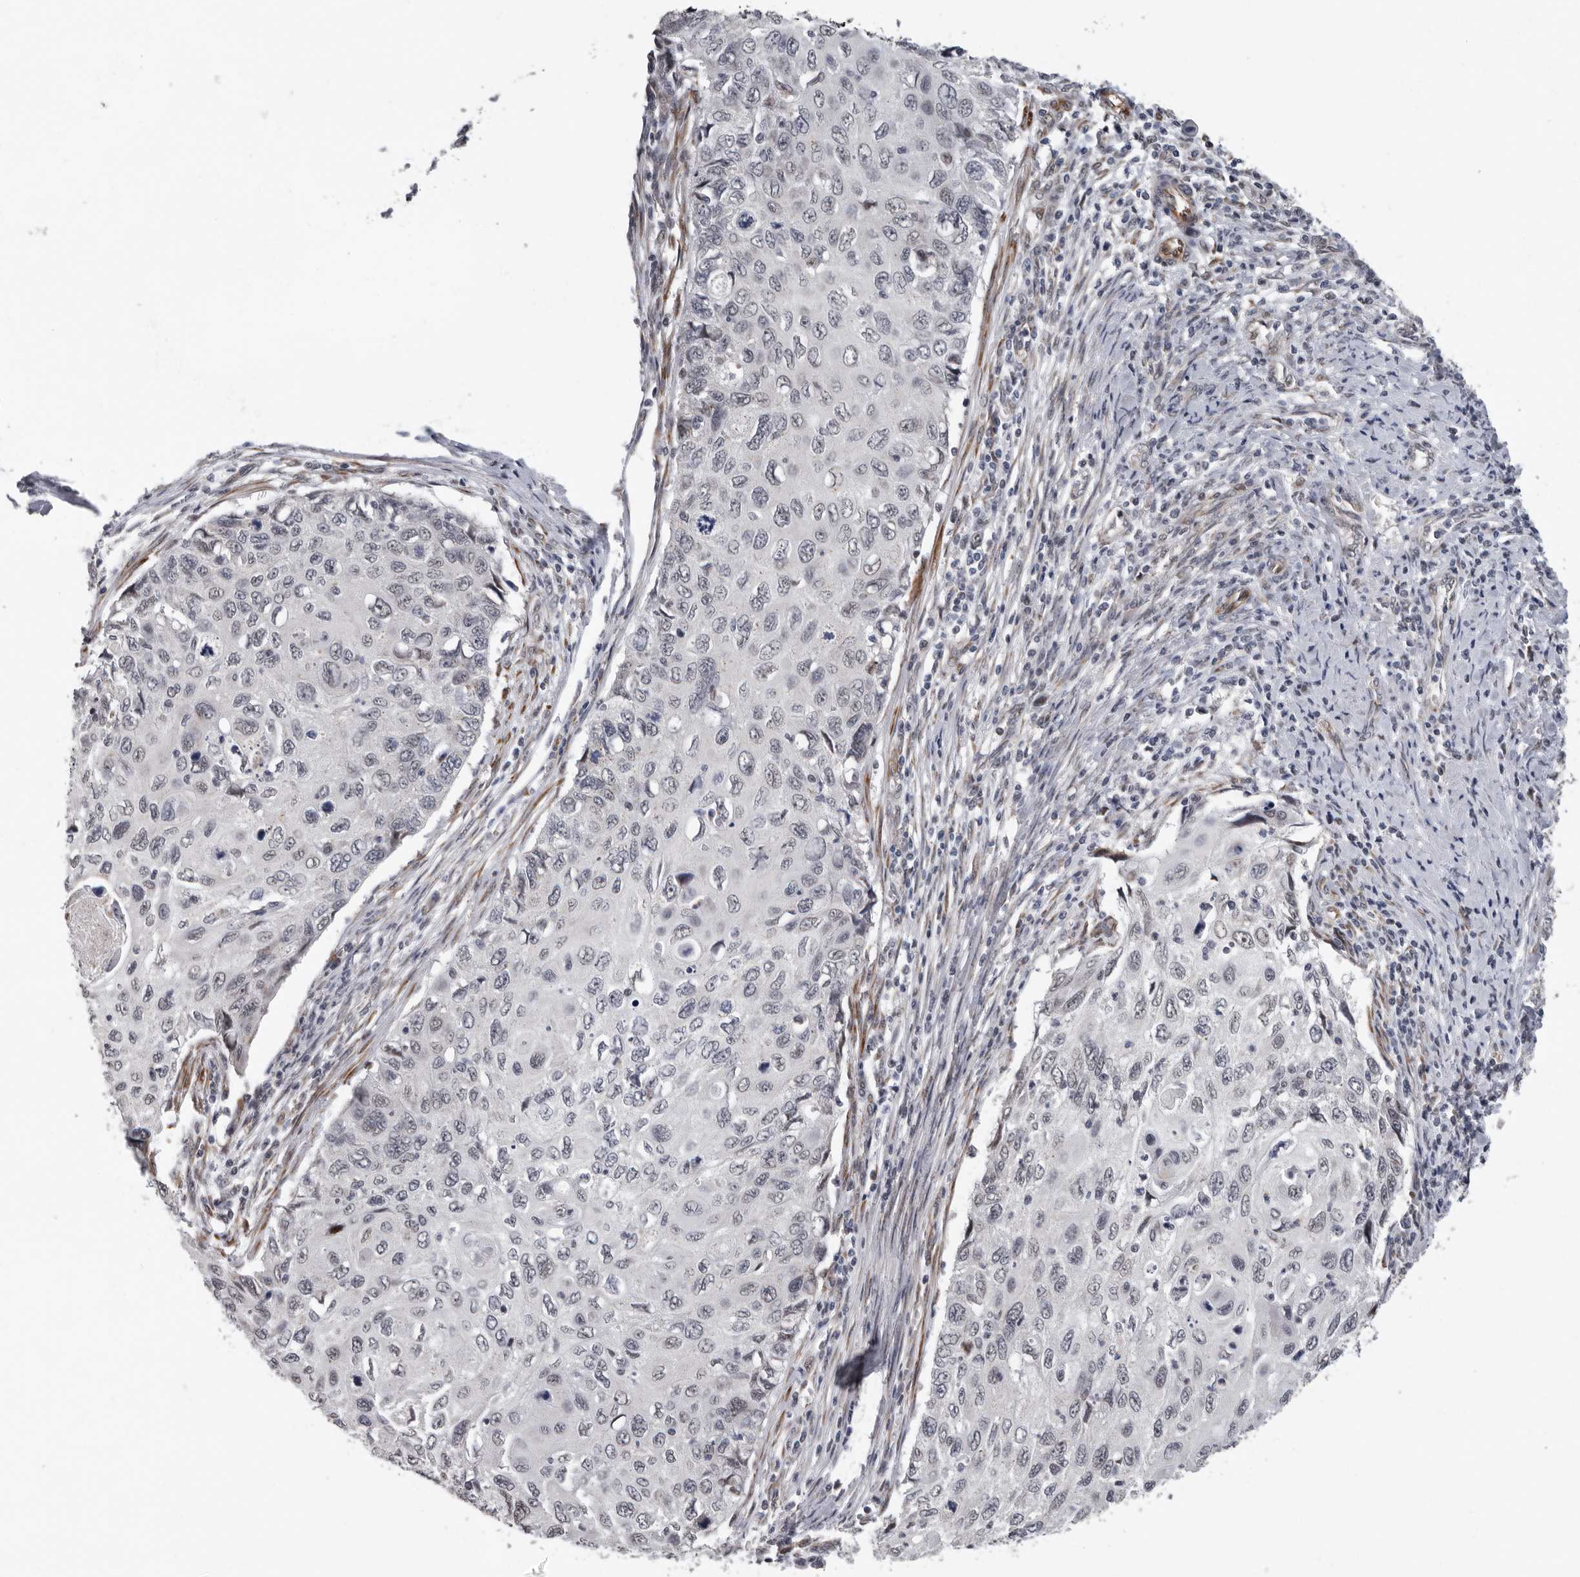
{"staining": {"intensity": "negative", "quantity": "none", "location": "none"}, "tissue": "cervical cancer", "cell_type": "Tumor cells", "image_type": "cancer", "snomed": [{"axis": "morphology", "description": "Squamous cell carcinoma, NOS"}, {"axis": "topography", "description": "Cervix"}], "caption": "A histopathology image of squamous cell carcinoma (cervical) stained for a protein demonstrates no brown staining in tumor cells. Brightfield microscopy of IHC stained with DAB (3,3'-diaminobenzidine) (brown) and hematoxylin (blue), captured at high magnification.", "gene": "RALGPS2", "patient": {"sex": "female", "age": 70}}